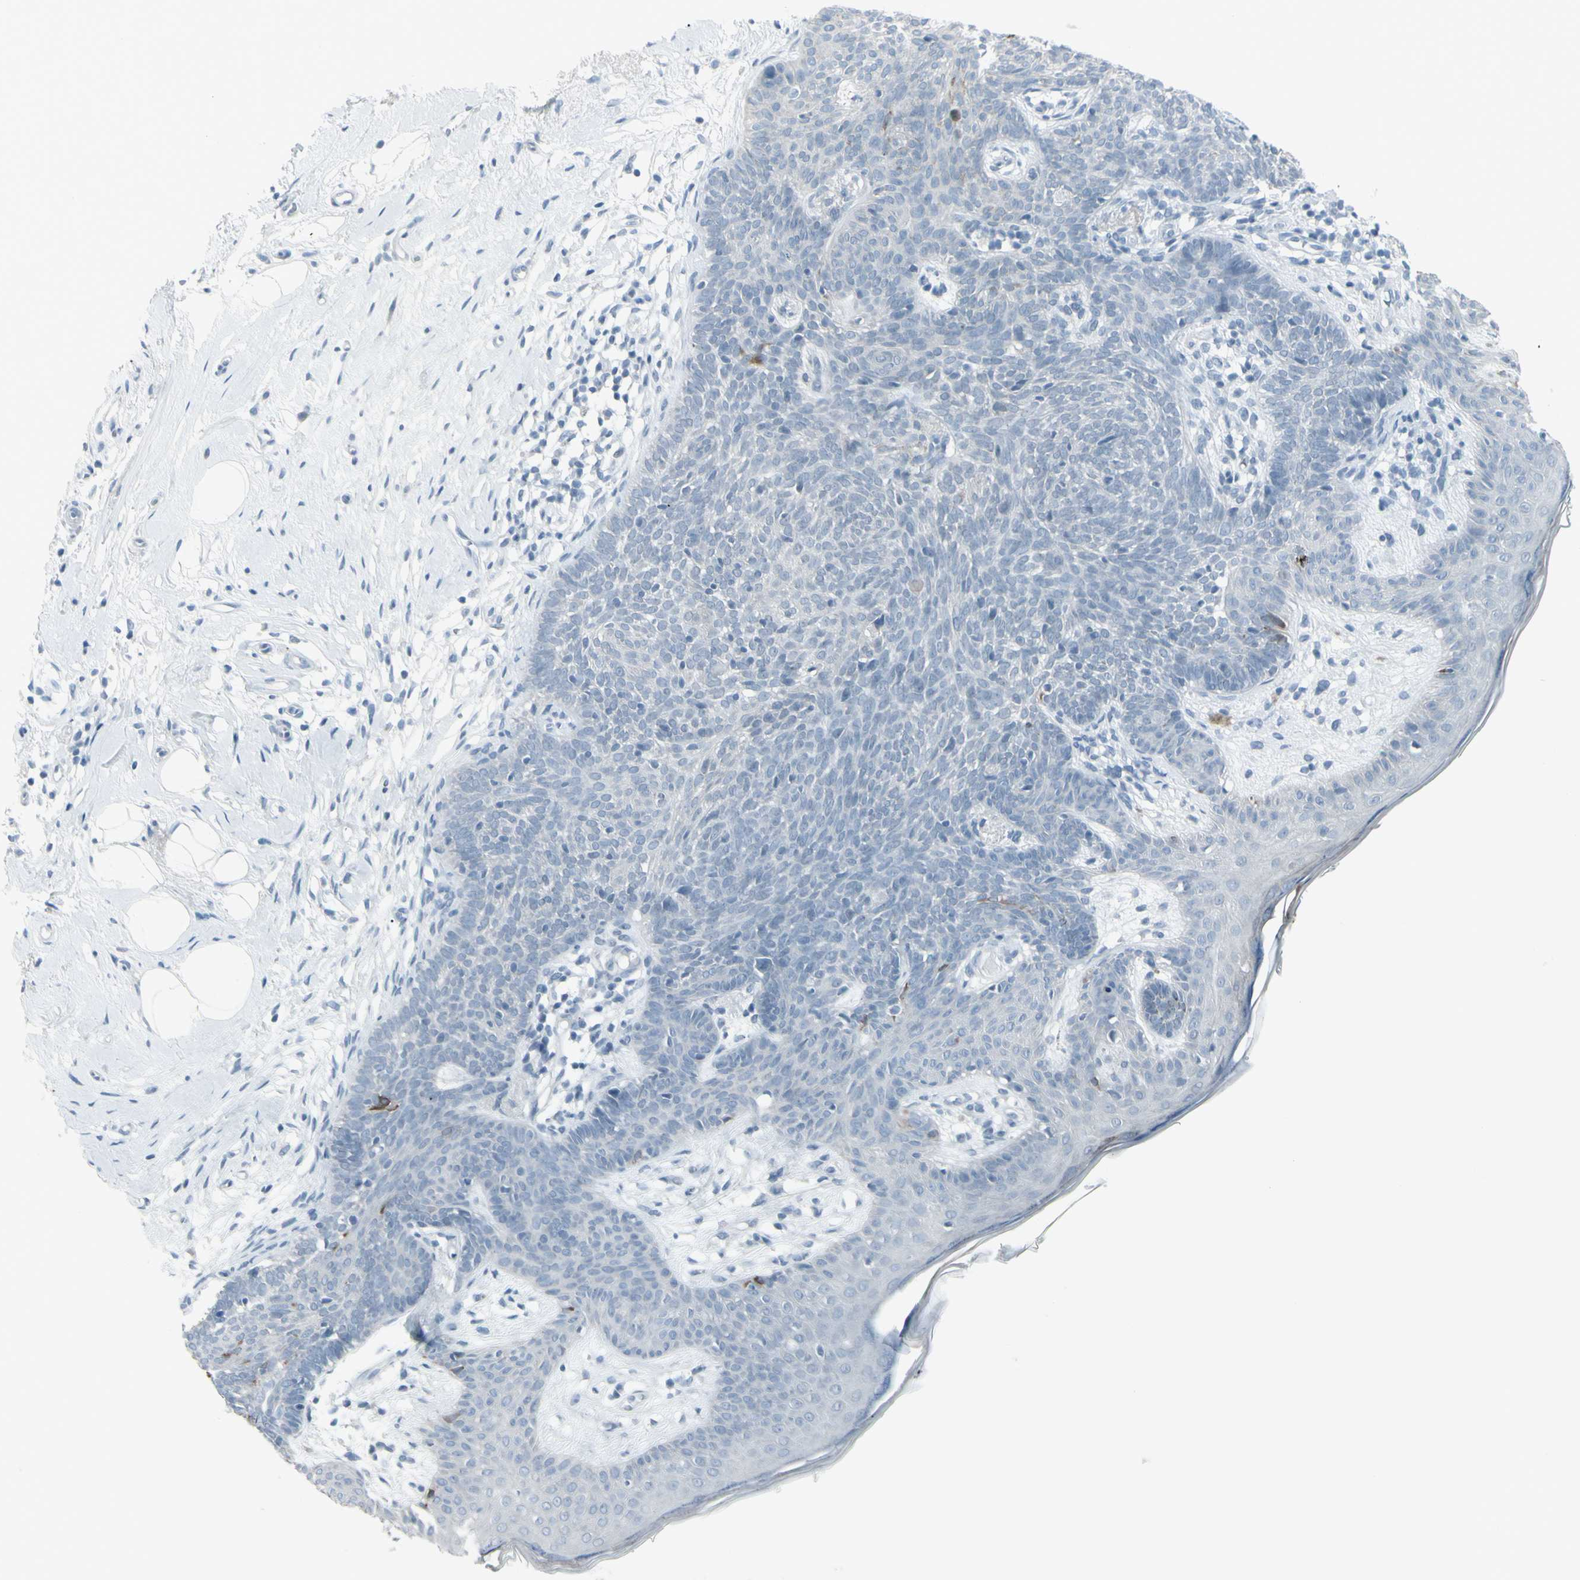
{"staining": {"intensity": "negative", "quantity": "none", "location": "none"}, "tissue": "skin cancer", "cell_type": "Tumor cells", "image_type": "cancer", "snomed": [{"axis": "morphology", "description": "Developmental malformation"}, {"axis": "morphology", "description": "Basal cell carcinoma"}, {"axis": "topography", "description": "Skin"}], "caption": "Image shows no protein staining in tumor cells of skin basal cell carcinoma tissue.", "gene": "RAB3A", "patient": {"sex": "female", "age": 62}}